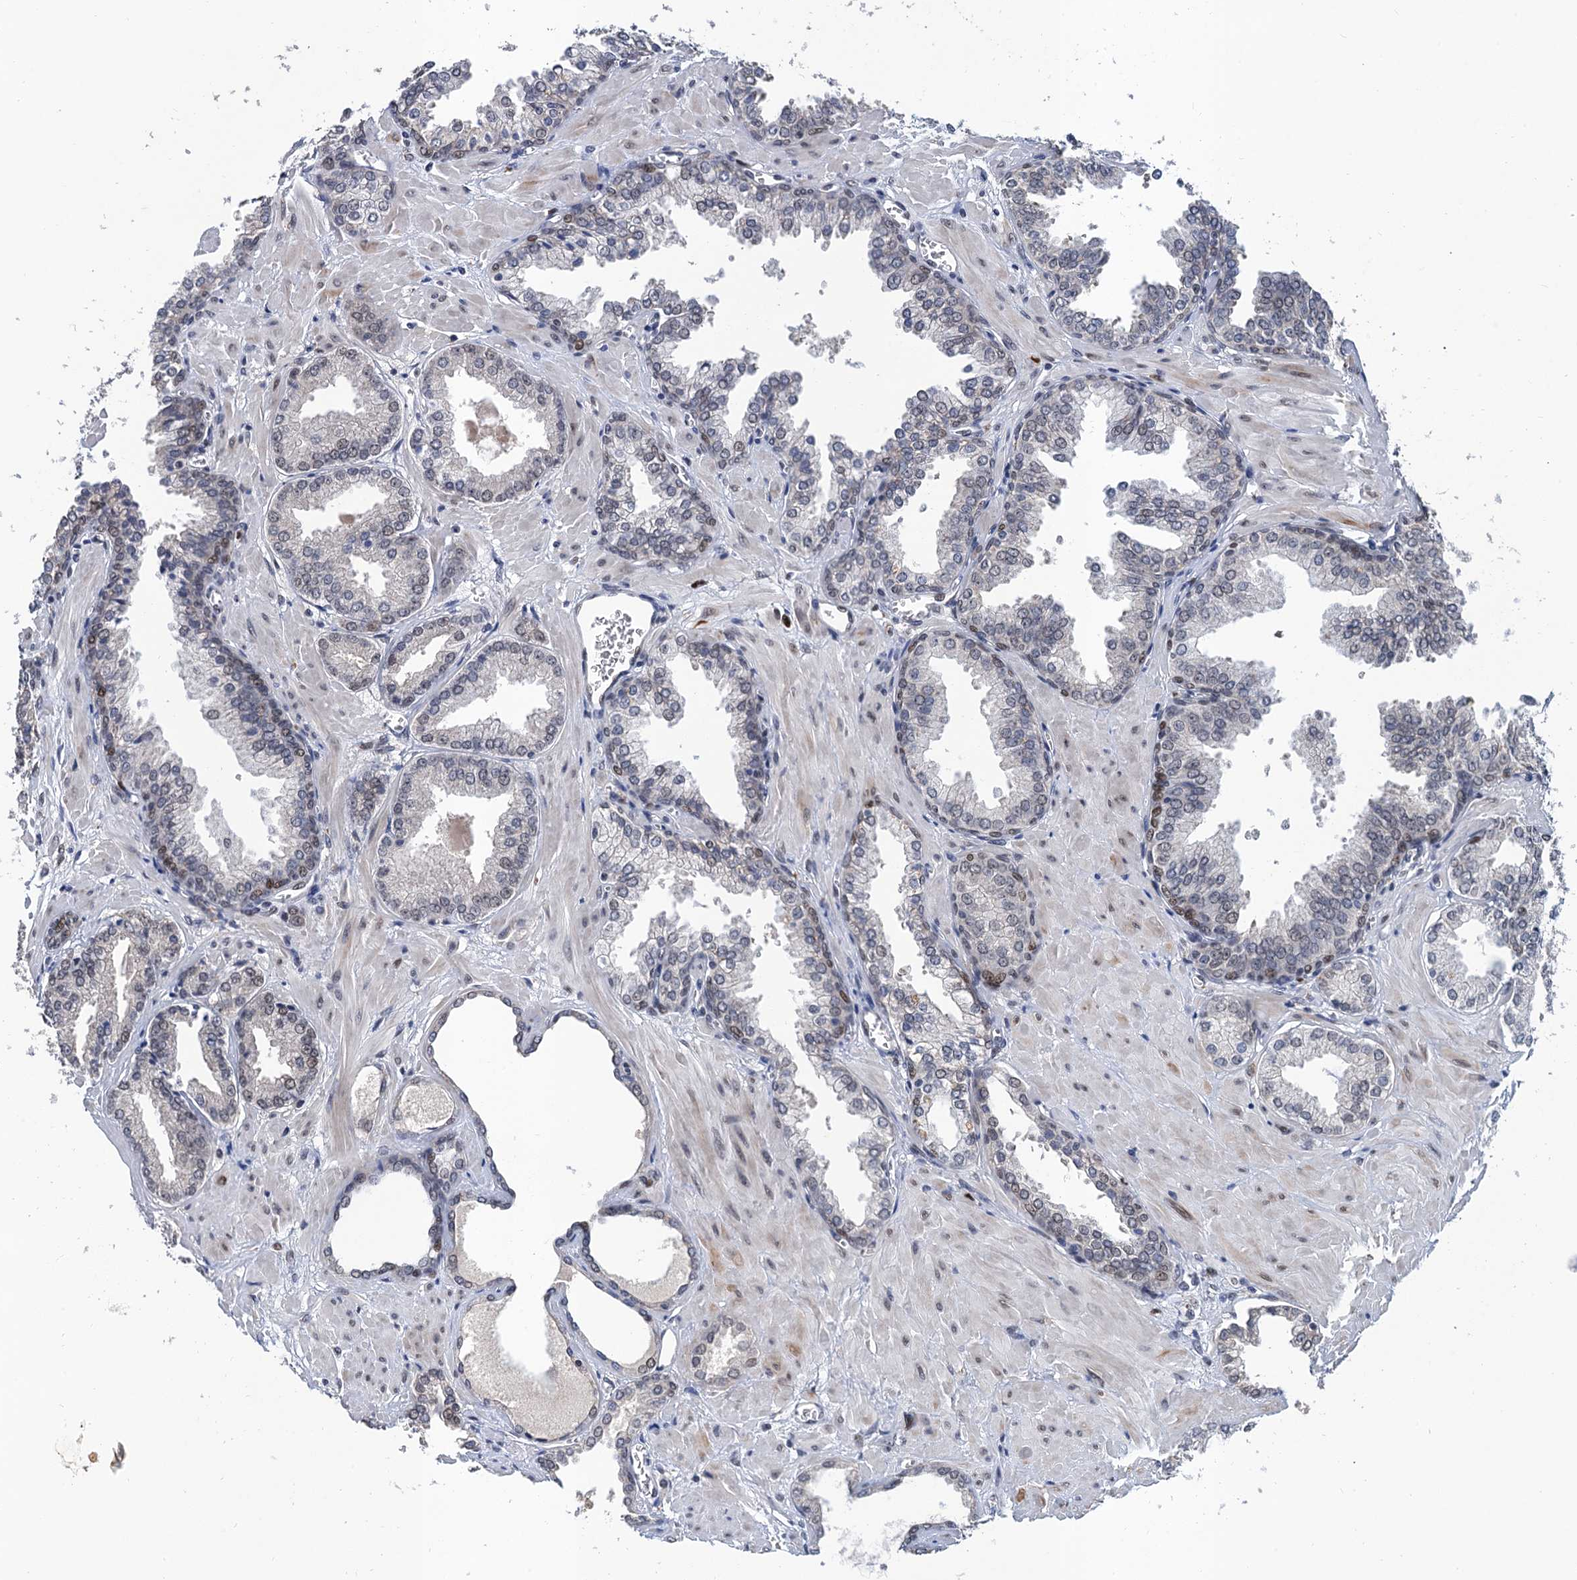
{"staining": {"intensity": "moderate", "quantity": "<25%", "location": "nuclear"}, "tissue": "prostate cancer", "cell_type": "Tumor cells", "image_type": "cancer", "snomed": [{"axis": "morphology", "description": "Adenocarcinoma, Low grade"}, {"axis": "topography", "description": "Prostate"}], "caption": "Immunohistochemical staining of prostate cancer (adenocarcinoma (low-grade)) demonstrates low levels of moderate nuclear protein positivity in about <25% of tumor cells.", "gene": "TSEN34", "patient": {"sex": "male", "age": 67}}